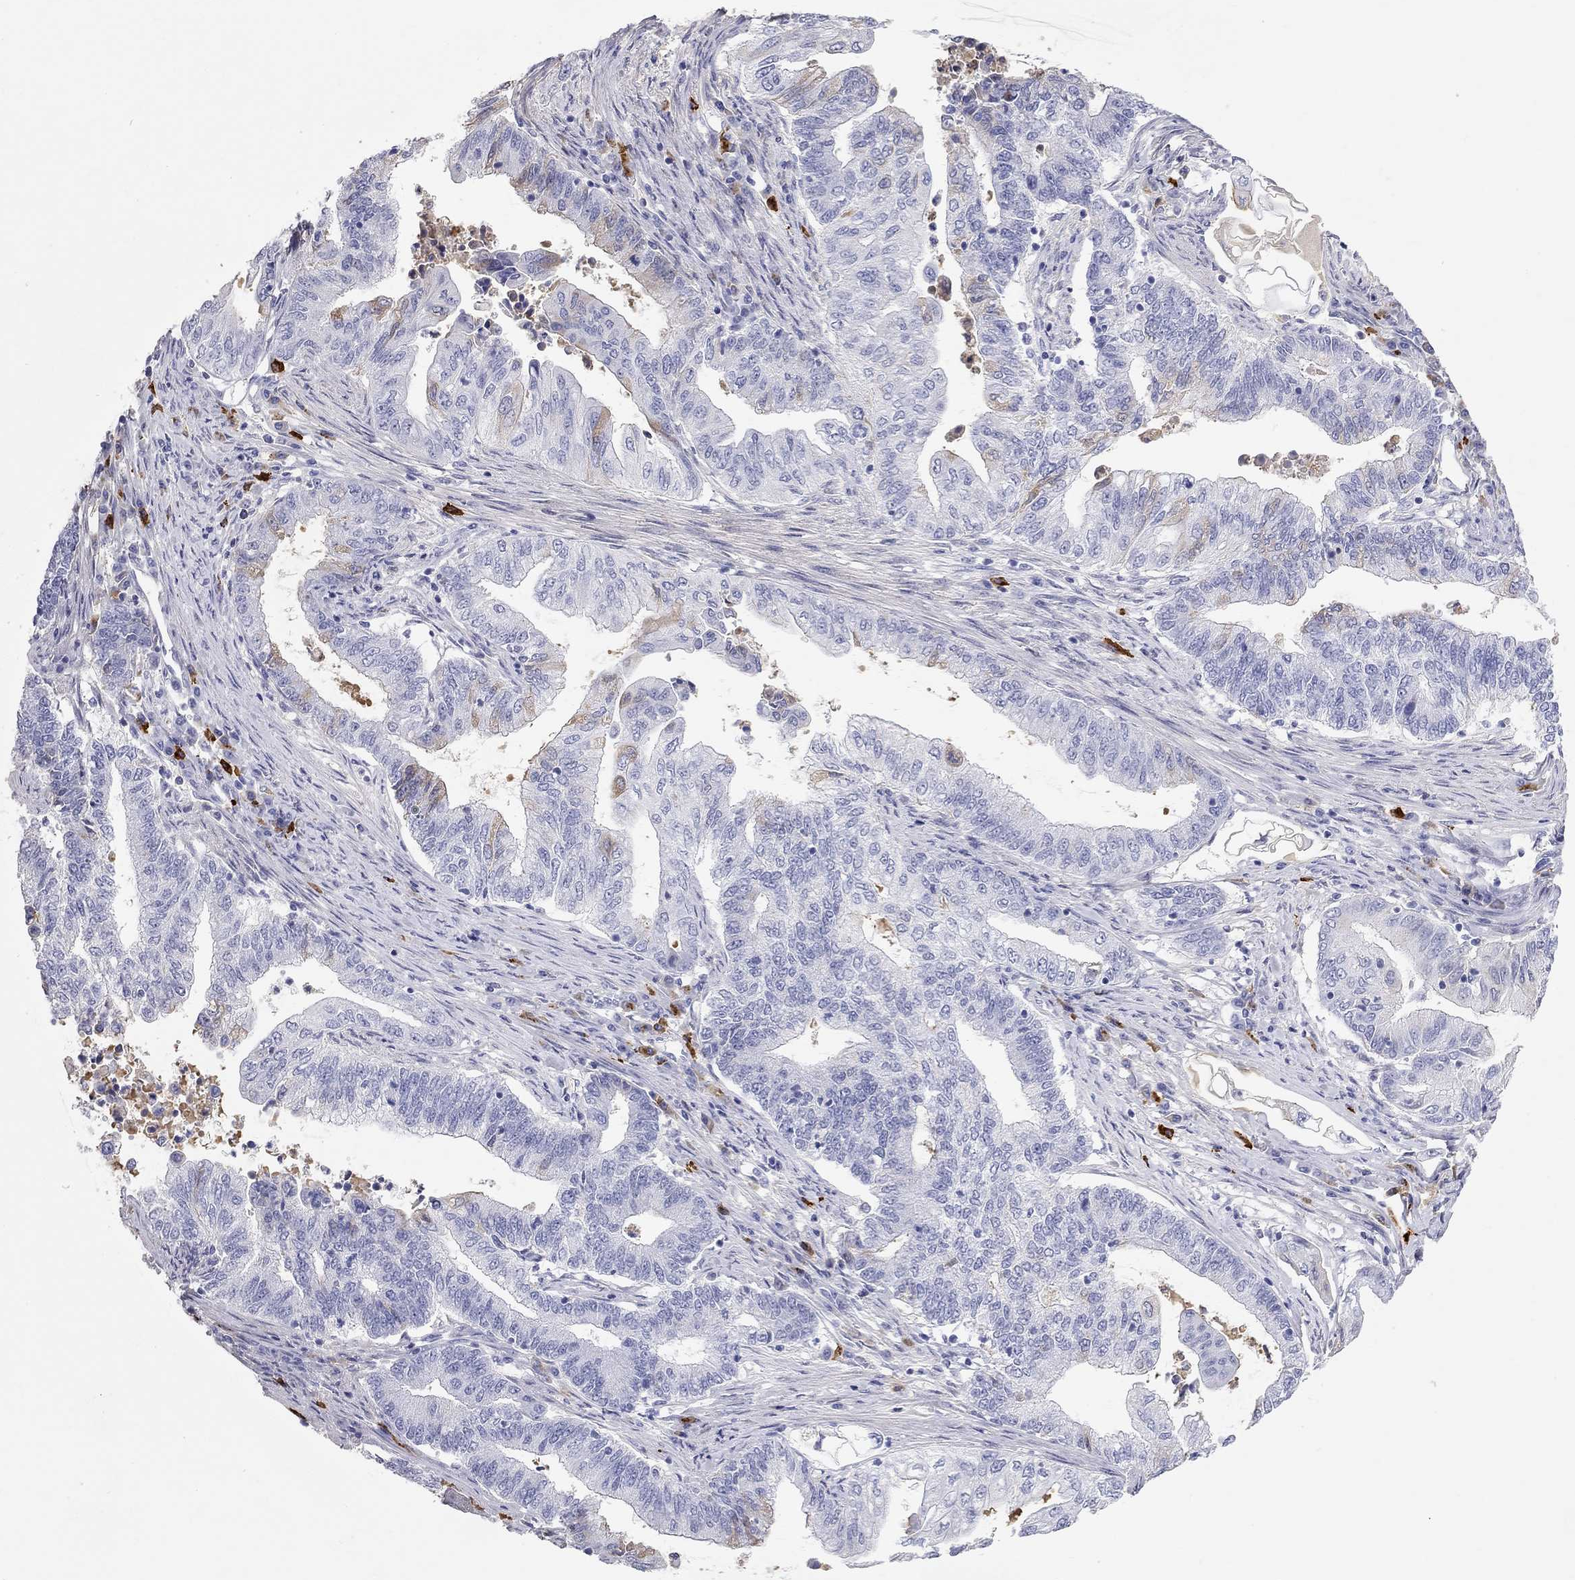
{"staining": {"intensity": "negative", "quantity": "none", "location": "none"}, "tissue": "endometrial cancer", "cell_type": "Tumor cells", "image_type": "cancer", "snomed": [{"axis": "morphology", "description": "Adenocarcinoma, NOS"}, {"axis": "topography", "description": "Uterus"}, {"axis": "topography", "description": "Endometrium"}], "caption": "High power microscopy micrograph of an IHC micrograph of endometrial cancer (adenocarcinoma), revealing no significant staining in tumor cells.", "gene": "PHOX2B", "patient": {"sex": "female", "age": 54}}